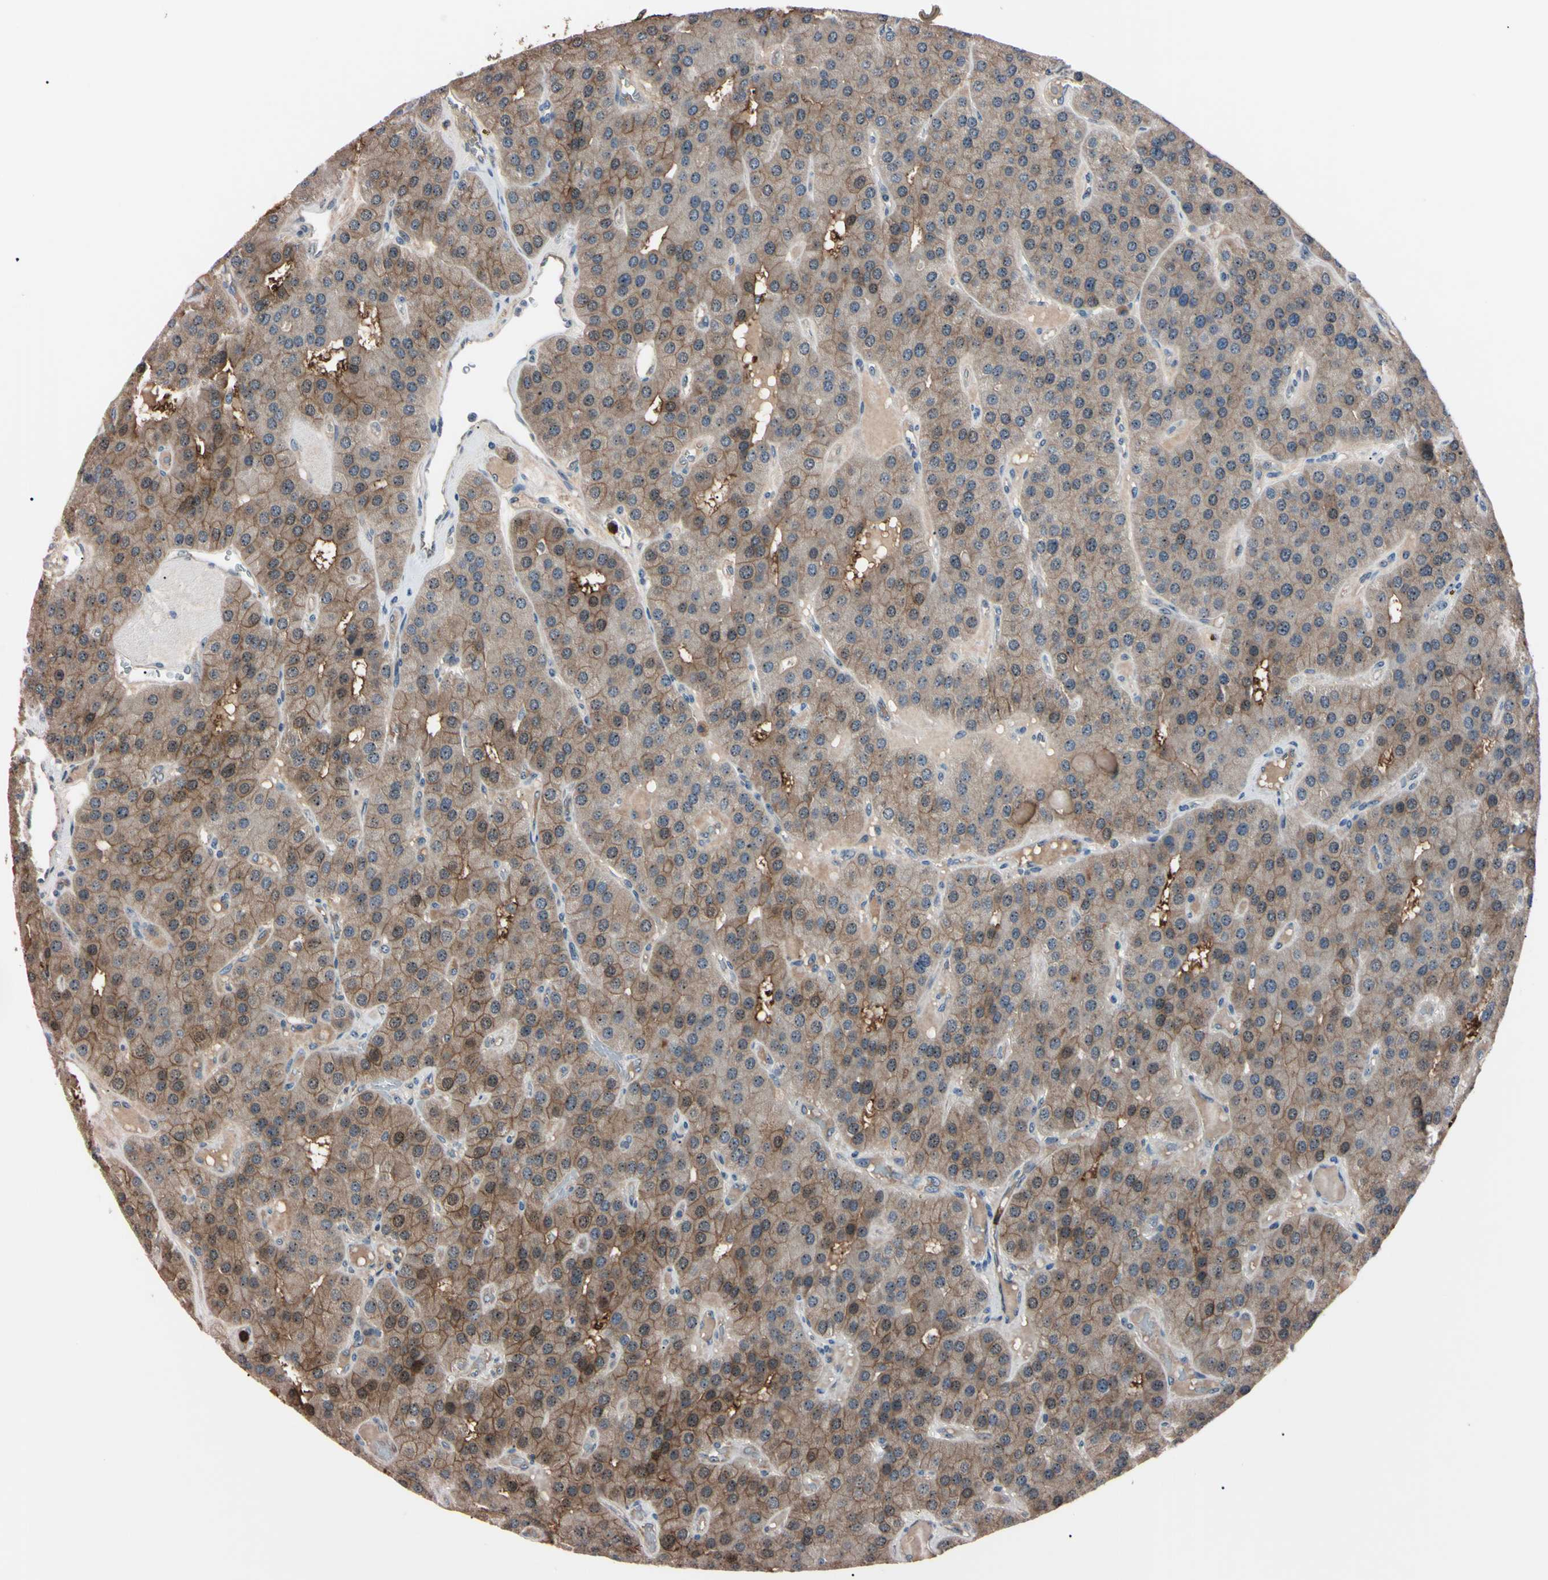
{"staining": {"intensity": "moderate", "quantity": "25%-75%", "location": "cytoplasmic/membranous,nuclear"}, "tissue": "parathyroid gland", "cell_type": "Glandular cells", "image_type": "normal", "snomed": [{"axis": "morphology", "description": "Normal tissue, NOS"}, {"axis": "morphology", "description": "Adenoma, NOS"}, {"axis": "topography", "description": "Parathyroid gland"}], "caption": "DAB (3,3'-diaminobenzidine) immunohistochemical staining of benign human parathyroid gland reveals moderate cytoplasmic/membranous,nuclear protein staining in about 25%-75% of glandular cells.", "gene": "TRAF5", "patient": {"sex": "female", "age": 86}}